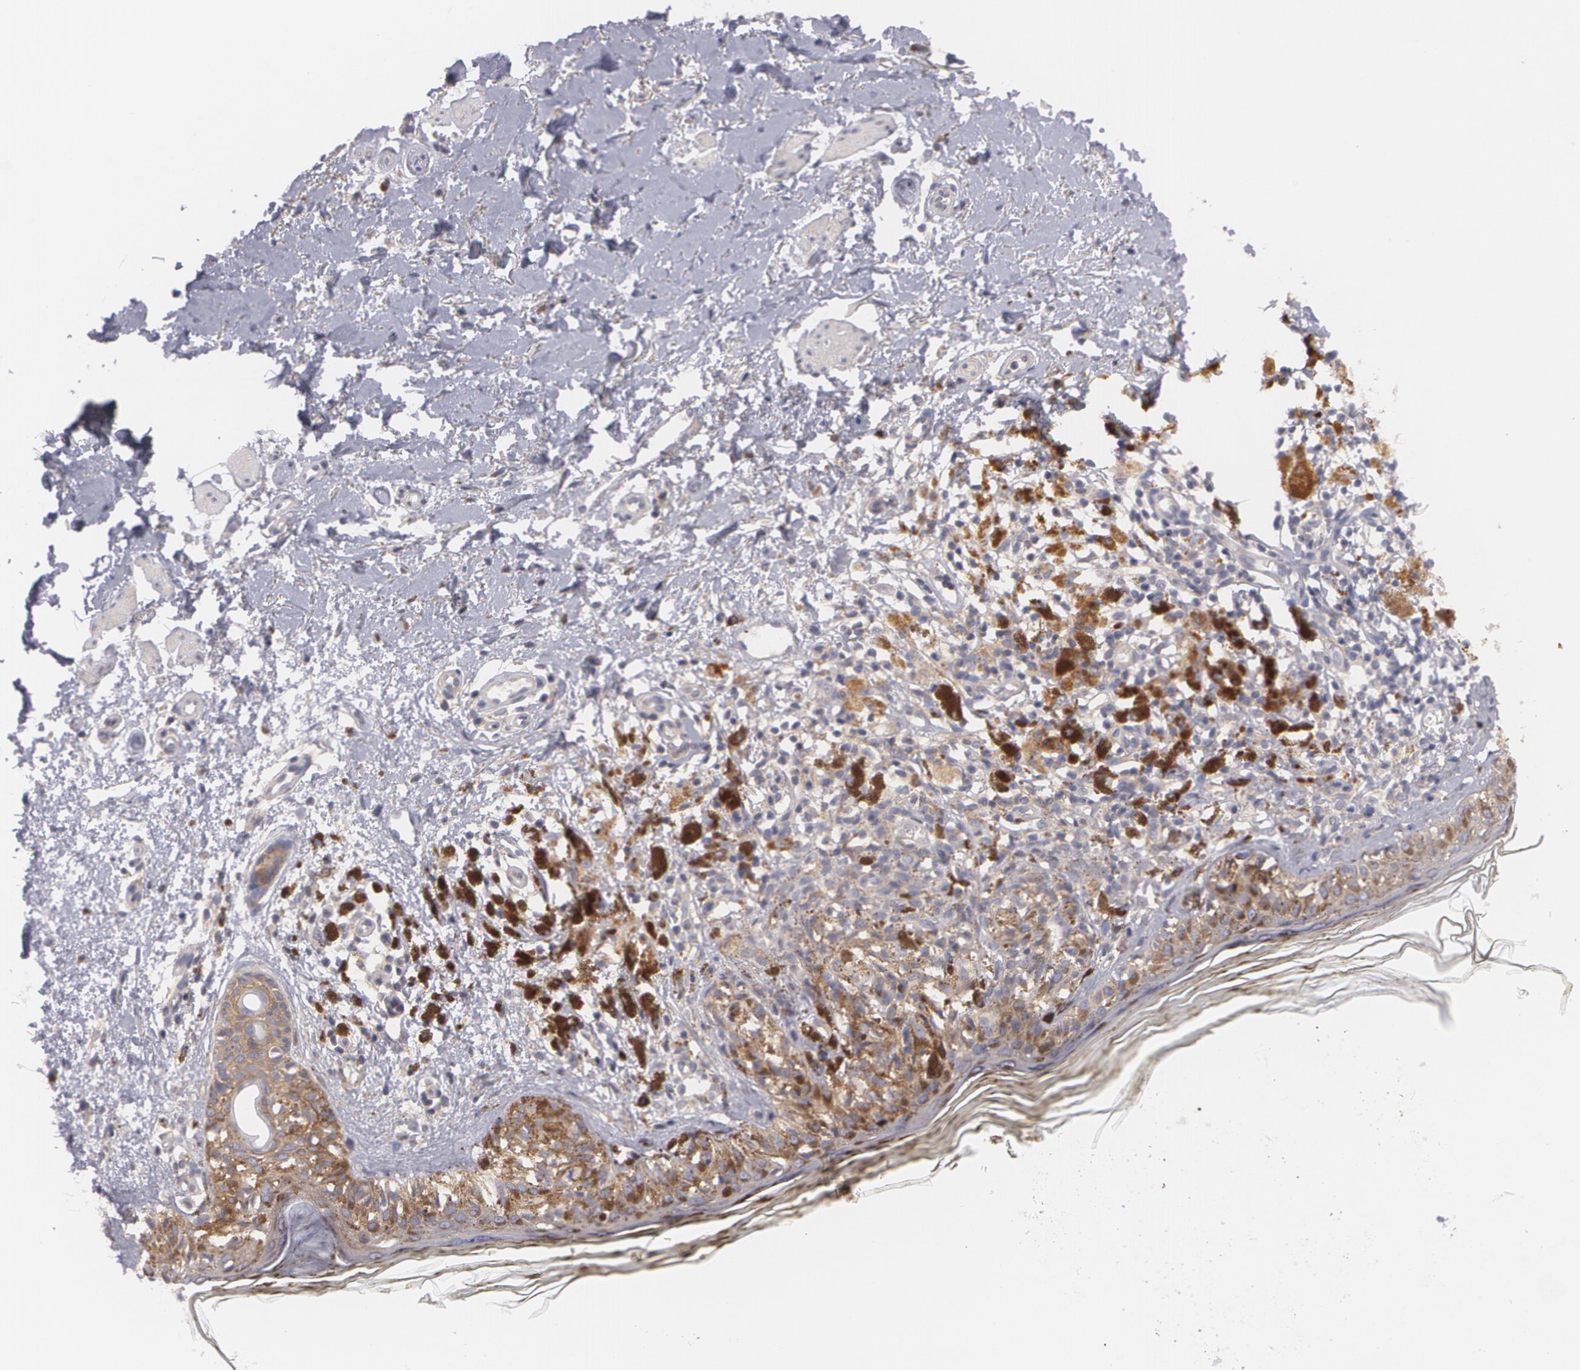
{"staining": {"intensity": "moderate", "quantity": ">75%", "location": "cytoplasmic/membranous"}, "tissue": "melanoma", "cell_type": "Tumor cells", "image_type": "cancer", "snomed": [{"axis": "morphology", "description": "Malignant melanoma, NOS"}, {"axis": "topography", "description": "Skin"}], "caption": "Protein expression analysis of human melanoma reveals moderate cytoplasmic/membranous expression in approximately >75% of tumor cells.", "gene": "CASK", "patient": {"sex": "male", "age": 88}}